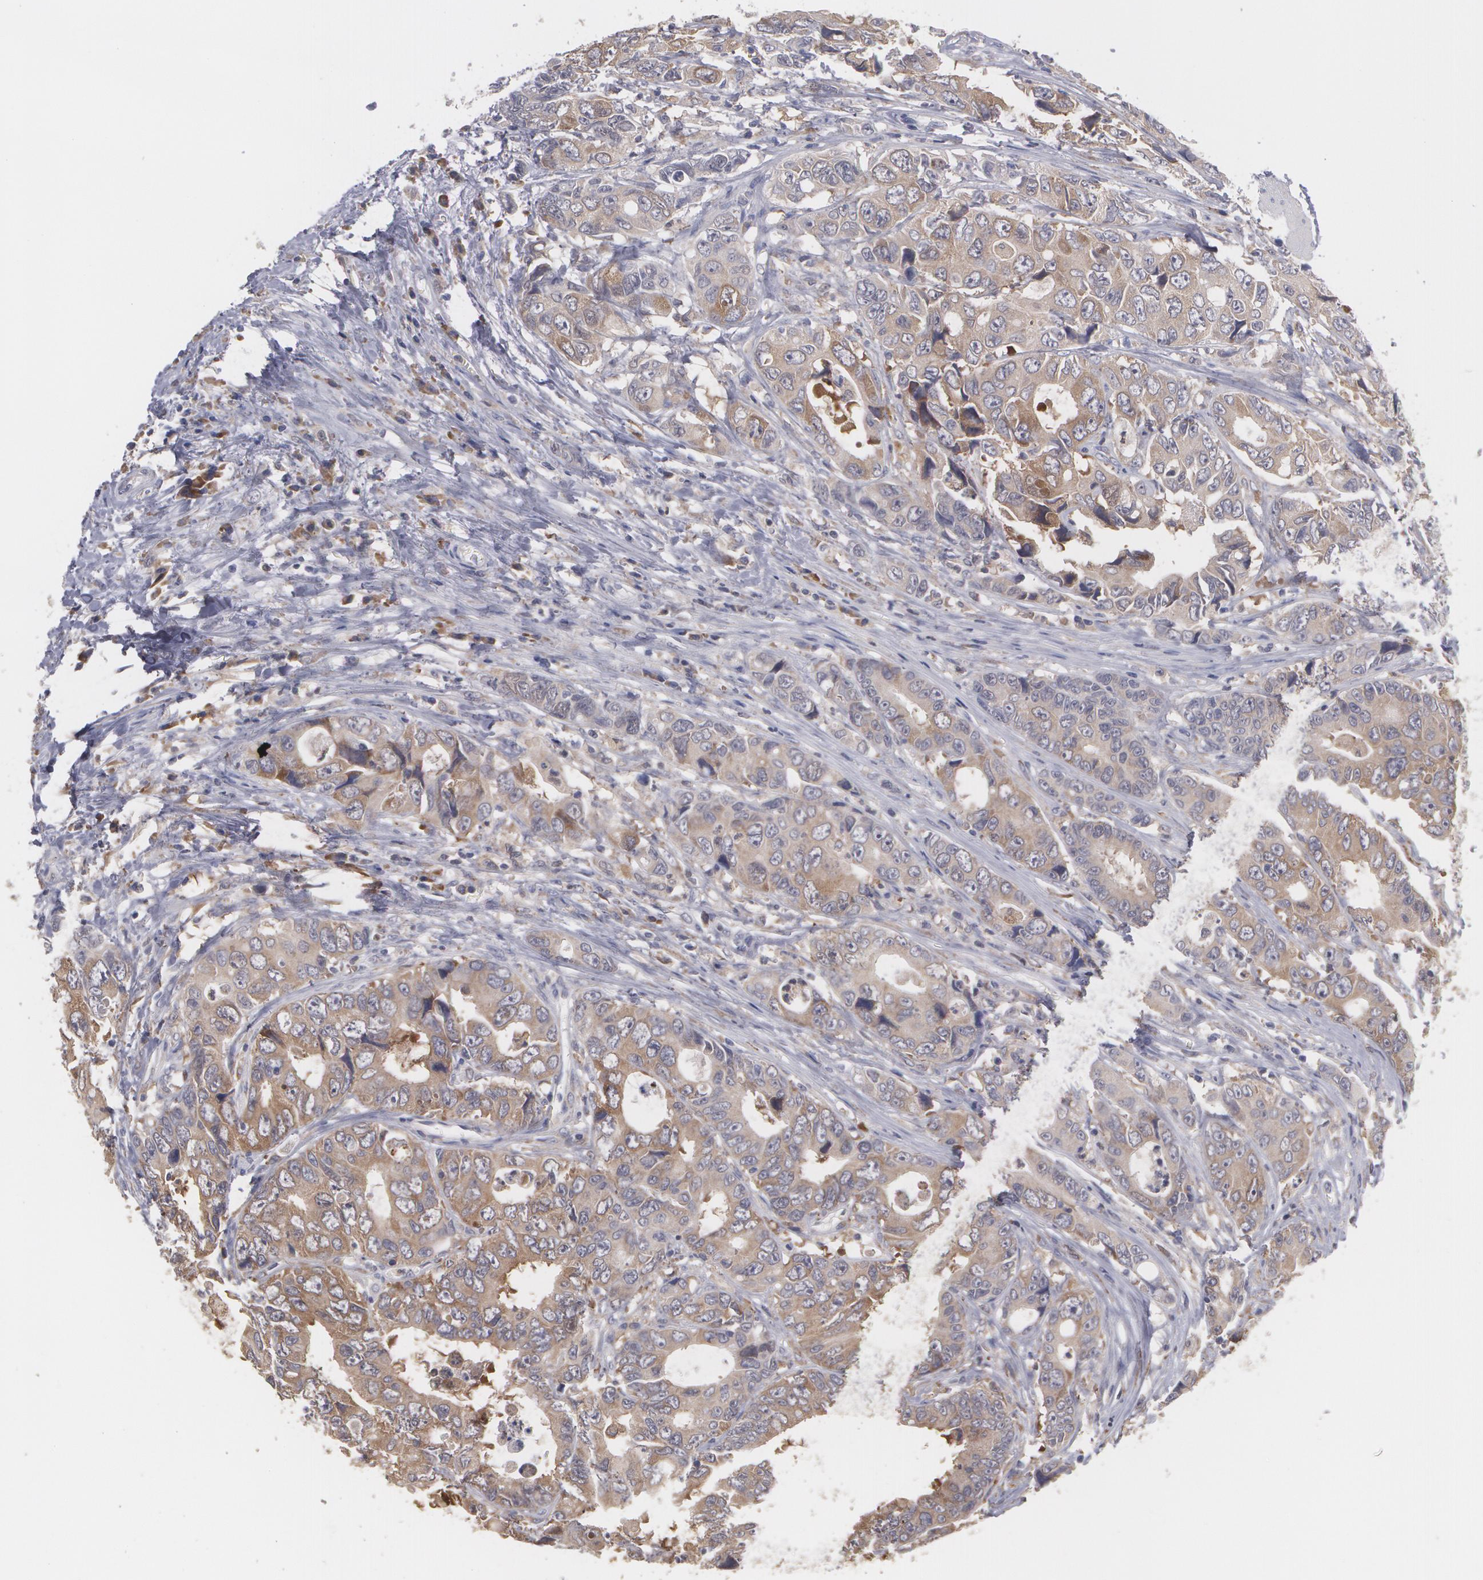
{"staining": {"intensity": "moderate", "quantity": ">75%", "location": "cytoplasmic/membranous"}, "tissue": "colorectal cancer", "cell_type": "Tumor cells", "image_type": "cancer", "snomed": [{"axis": "morphology", "description": "Adenocarcinoma, NOS"}, {"axis": "topography", "description": "Rectum"}], "caption": "A histopathology image of colorectal adenocarcinoma stained for a protein exhibits moderate cytoplasmic/membranous brown staining in tumor cells.", "gene": "MTHFD1", "patient": {"sex": "female", "age": 67}}